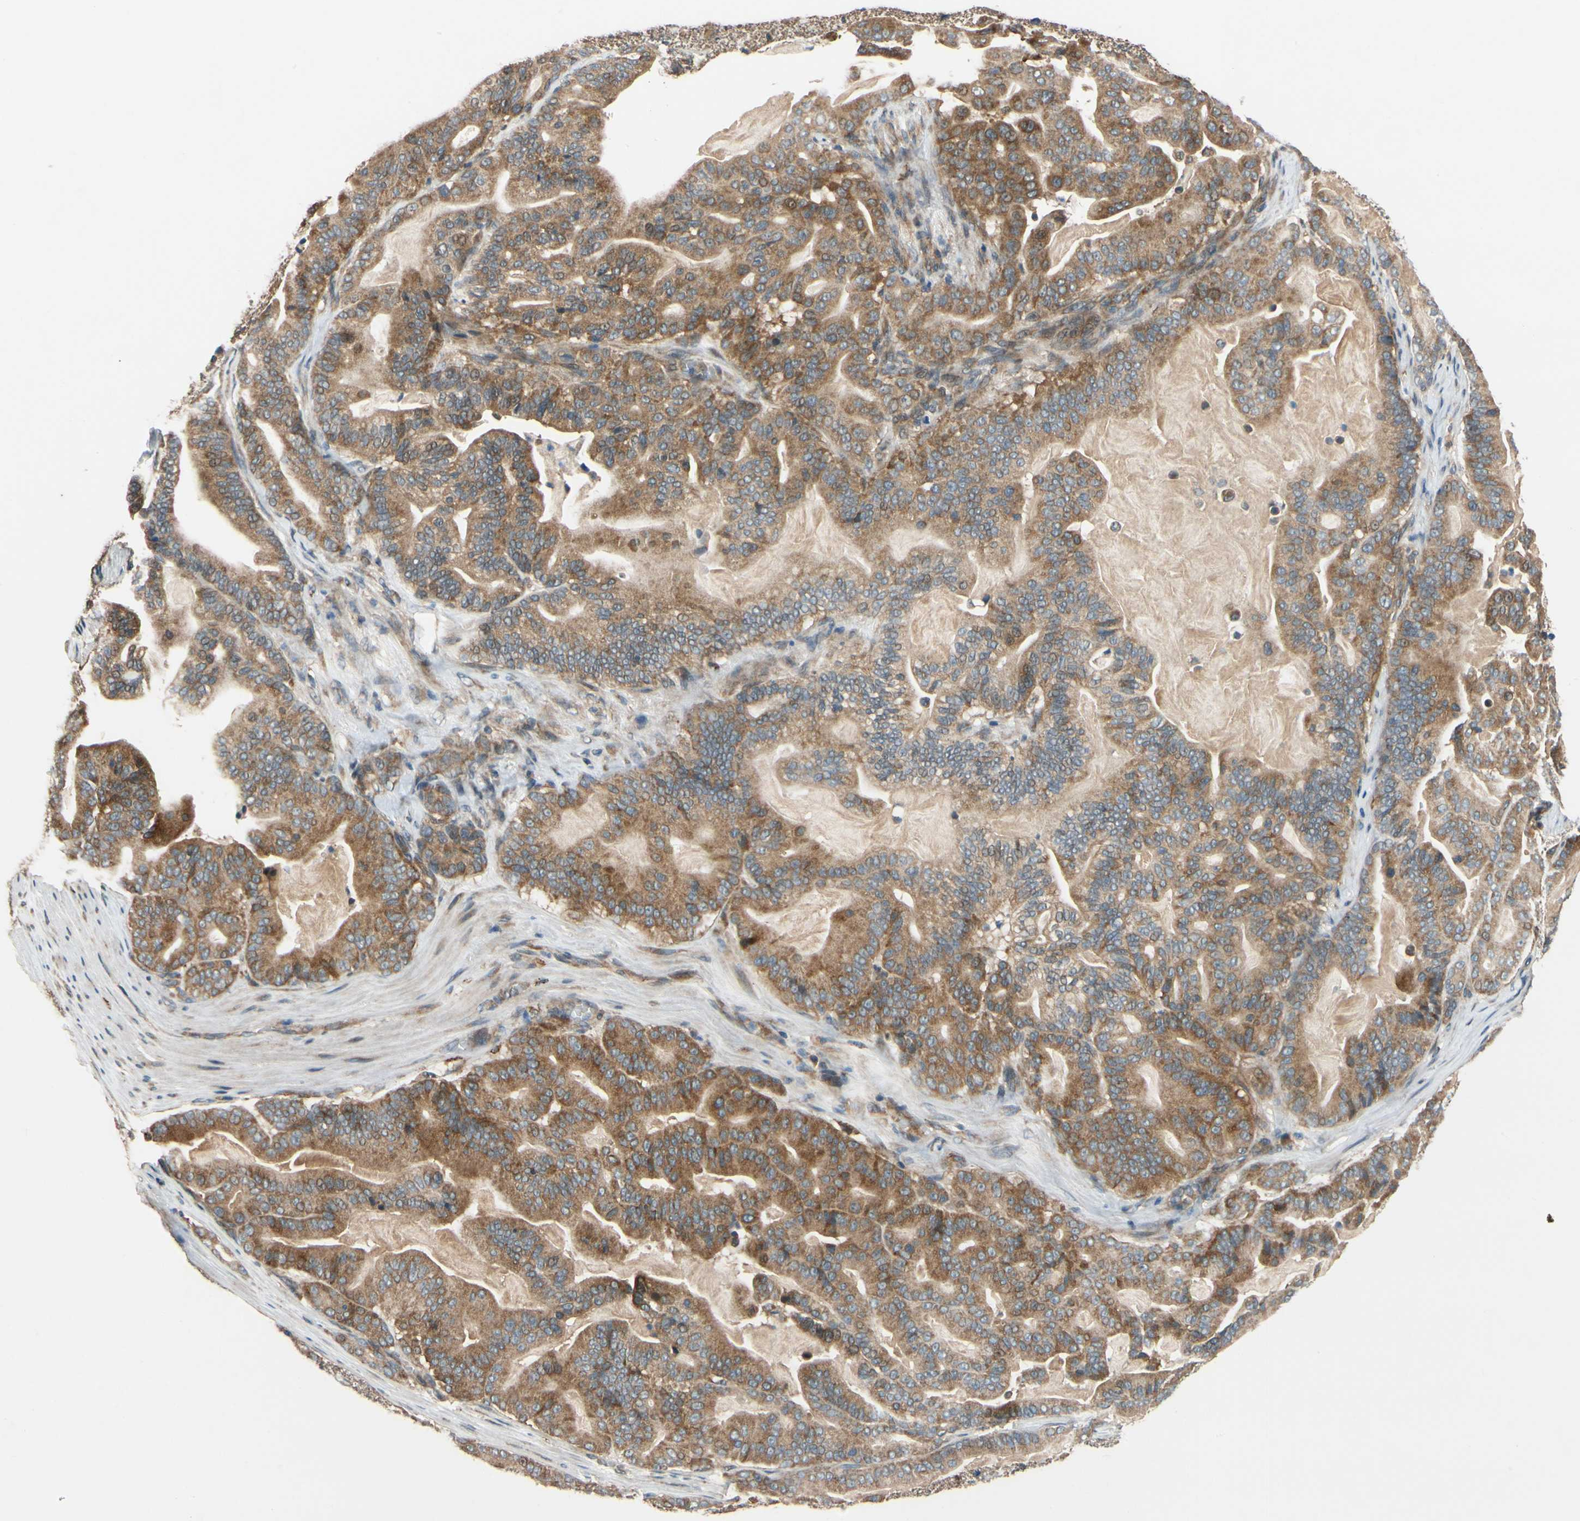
{"staining": {"intensity": "moderate", "quantity": ">75%", "location": "cytoplasmic/membranous"}, "tissue": "pancreatic cancer", "cell_type": "Tumor cells", "image_type": "cancer", "snomed": [{"axis": "morphology", "description": "Adenocarcinoma, NOS"}, {"axis": "topography", "description": "Pancreas"}], "caption": "Immunohistochemistry of human adenocarcinoma (pancreatic) reveals medium levels of moderate cytoplasmic/membranous expression in approximately >75% of tumor cells. The staining was performed using DAB (3,3'-diaminobenzidine) to visualize the protein expression in brown, while the nuclei were stained in blue with hematoxylin (Magnification: 20x).", "gene": "ANKHD1", "patient": {"sex": "male", "age": 63}}